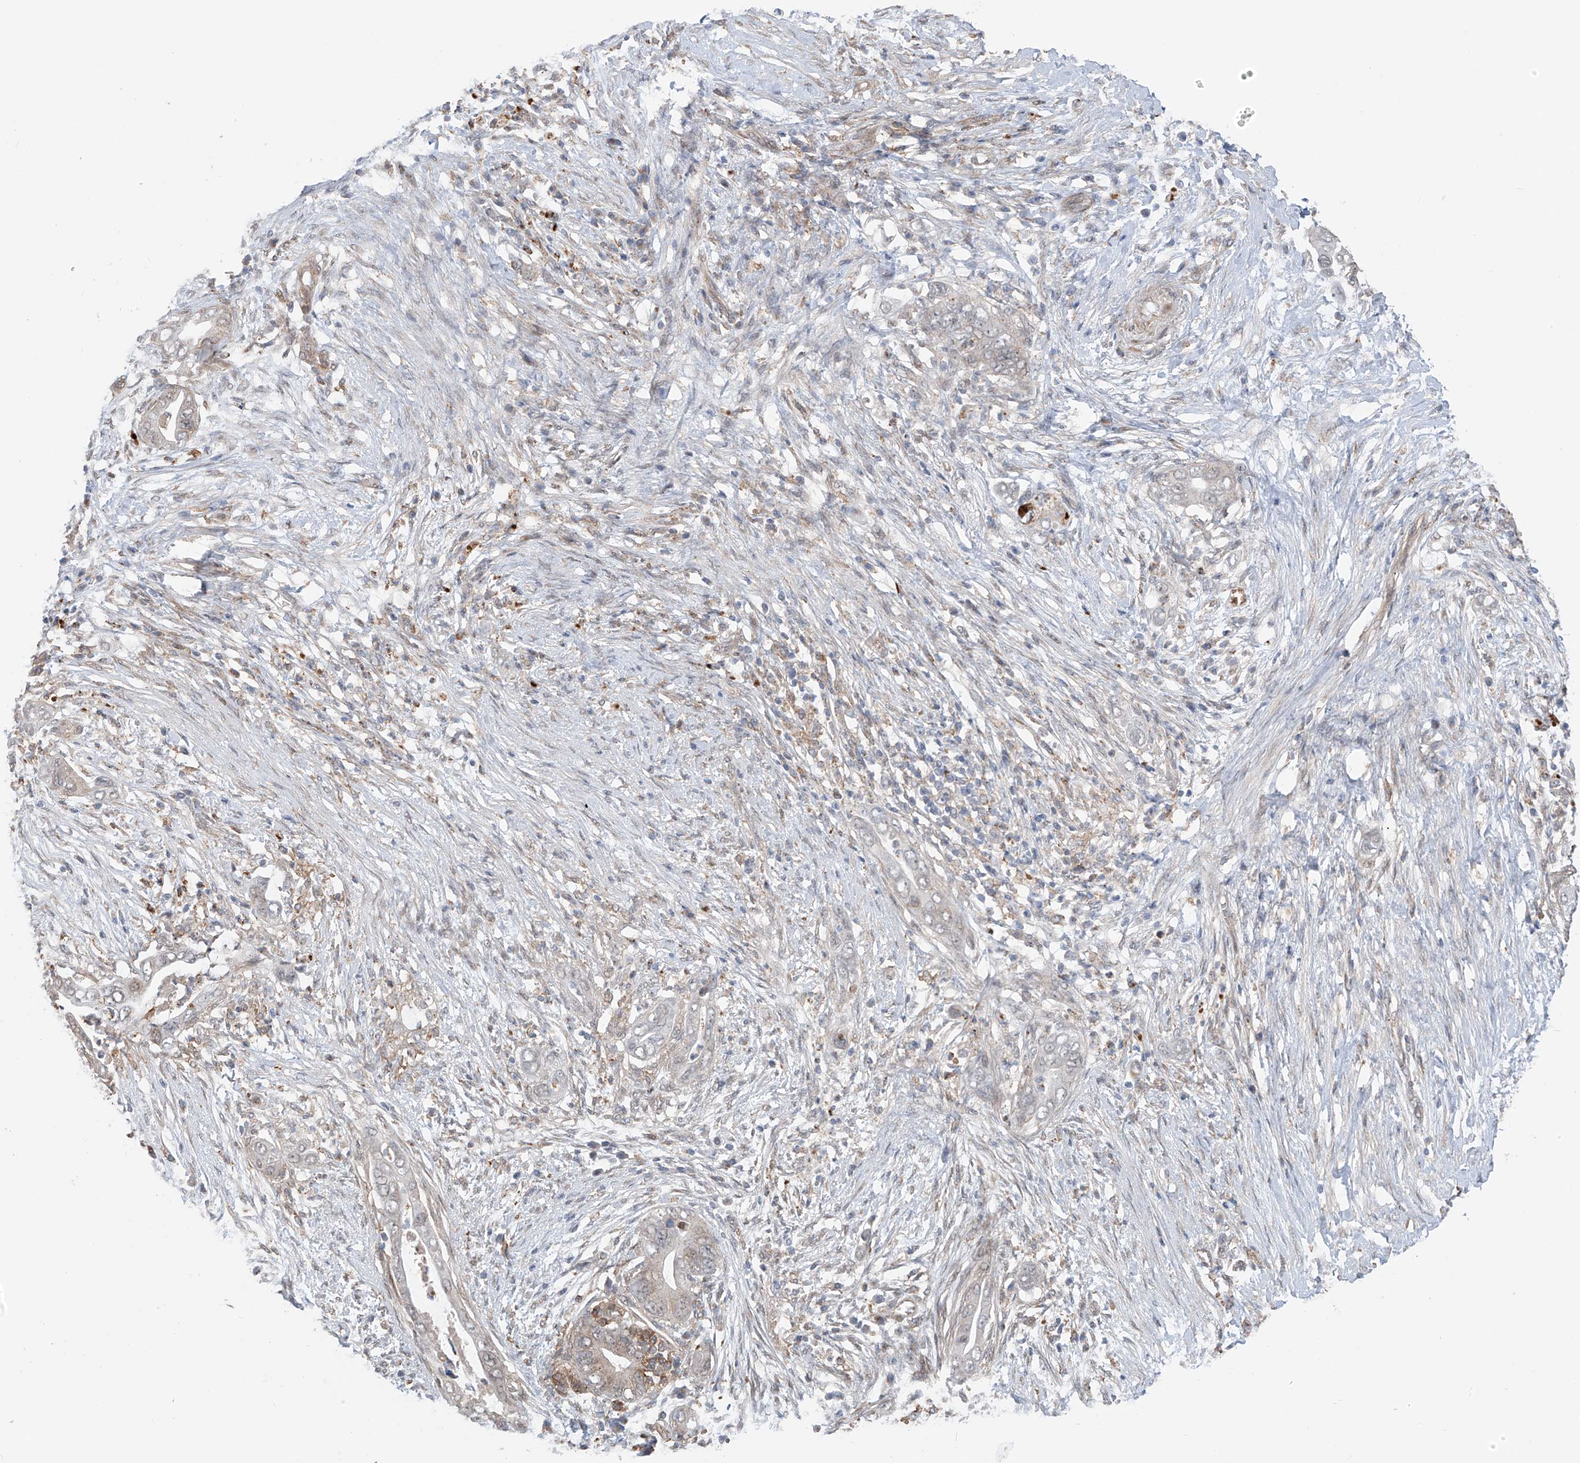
{"staining": {"intensity": "weak", "quantity": "<25%", "location": "cytoplasmic/membranous"}, "tissue": "pancreatic cancer", "cell_type": "Tumor cells", "image_type": "cancer", "snomed": [{"axis": "morphology", "description": "Adenocarcinoma, NOS"}, {"axis": "topography", "description": "Pancreas"}], "caption": "DAB (3,3'-diaminobenzidine) immunohistochemical staining of pancreatic cancer reveals no significant positivity in tumor cells. (DAB IHC, high magnification).", "gene": "ZNF189", "patient": {"sex": "male", "age": 75}}